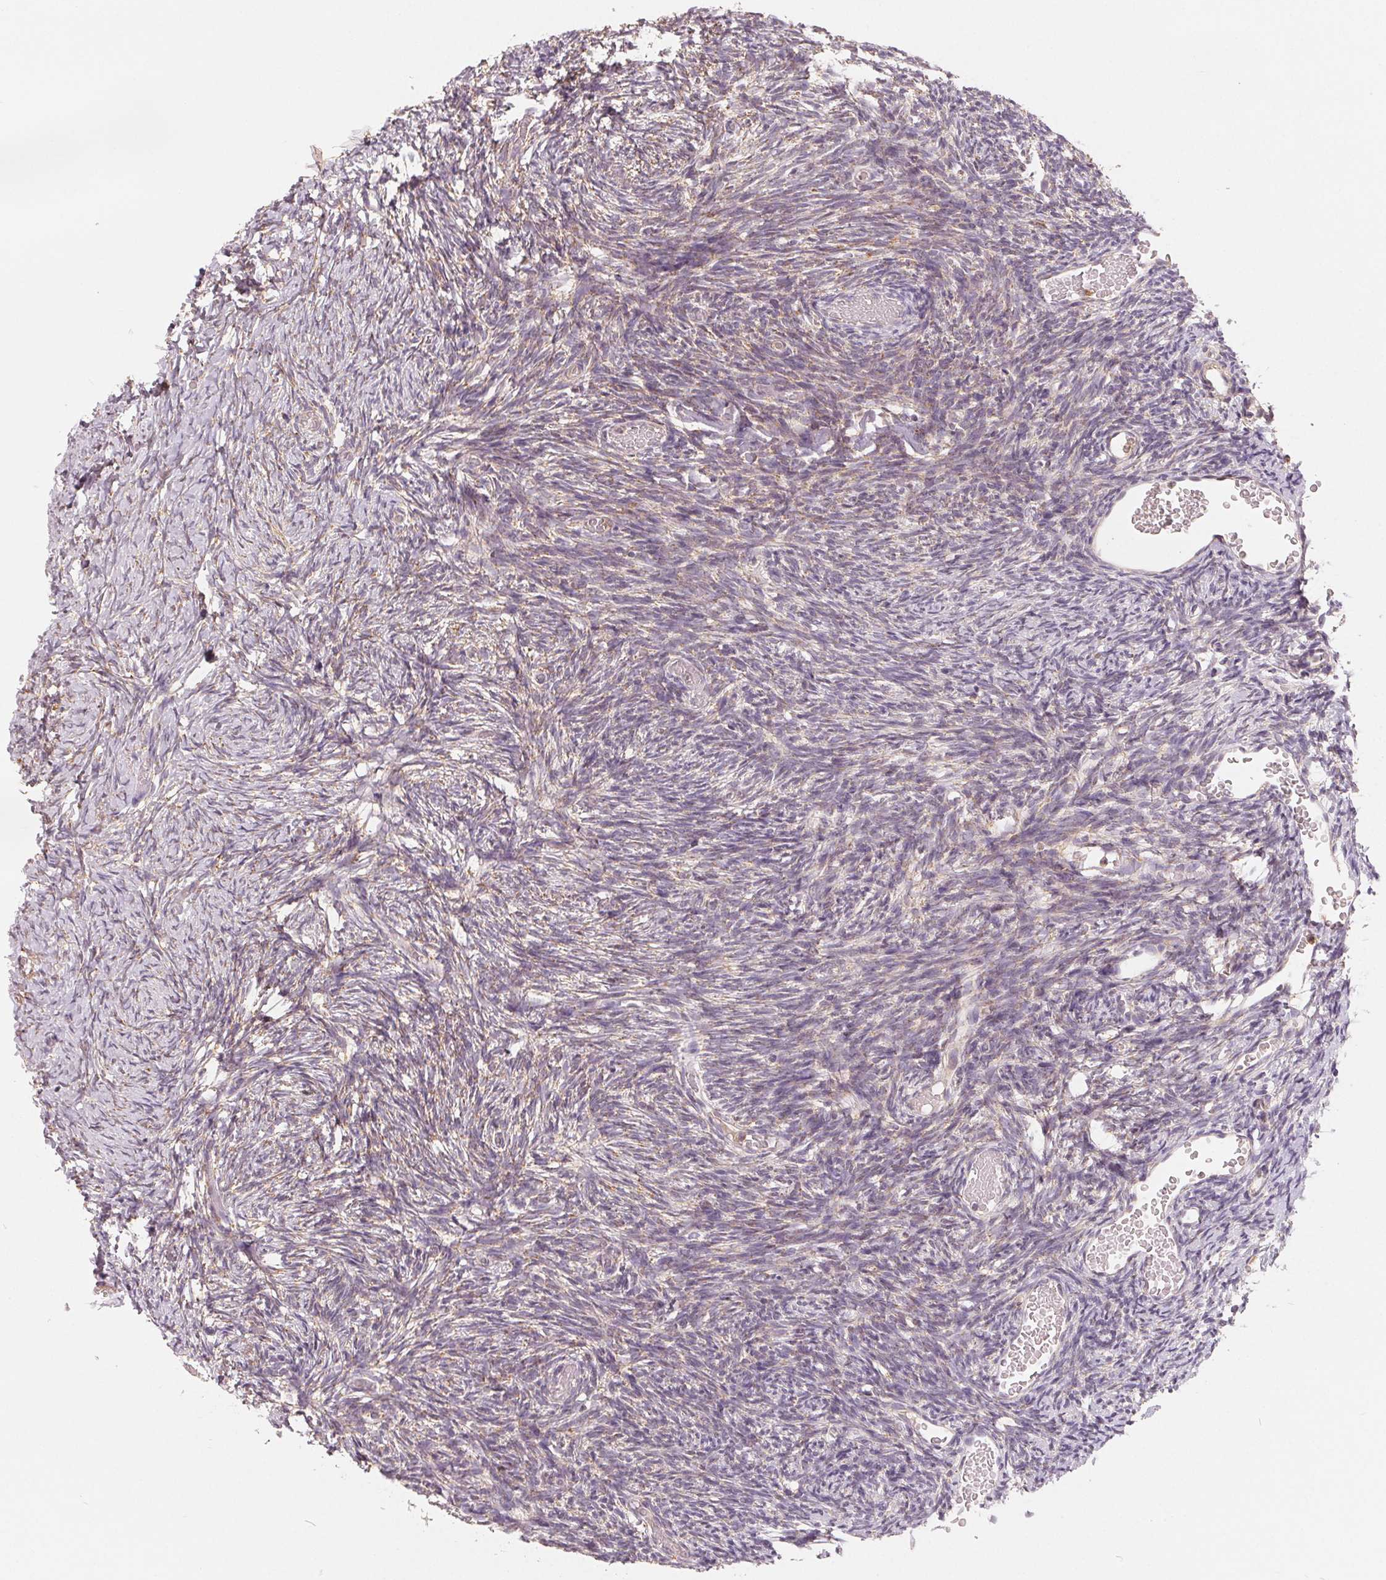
{"staining": {"intensity": "weak", "quantity": "<25%", "location": "cytoplasmic/membranous"}, "tissue": "ovary", "cell_type": "Ovarian stroma cells", "image_type": "normal", "snomed": [{"axis": "morphology", "description": "Normal tissue, NOS"}, {"axis": "topography", "description": "Ovary"}], "caption": "Immunohistochemistry (IHC) of benign human ovary reveals no staining in ovarian stroma cells.", "gene": "GHITM", "patient": {"sex": "female", "age": 39}}